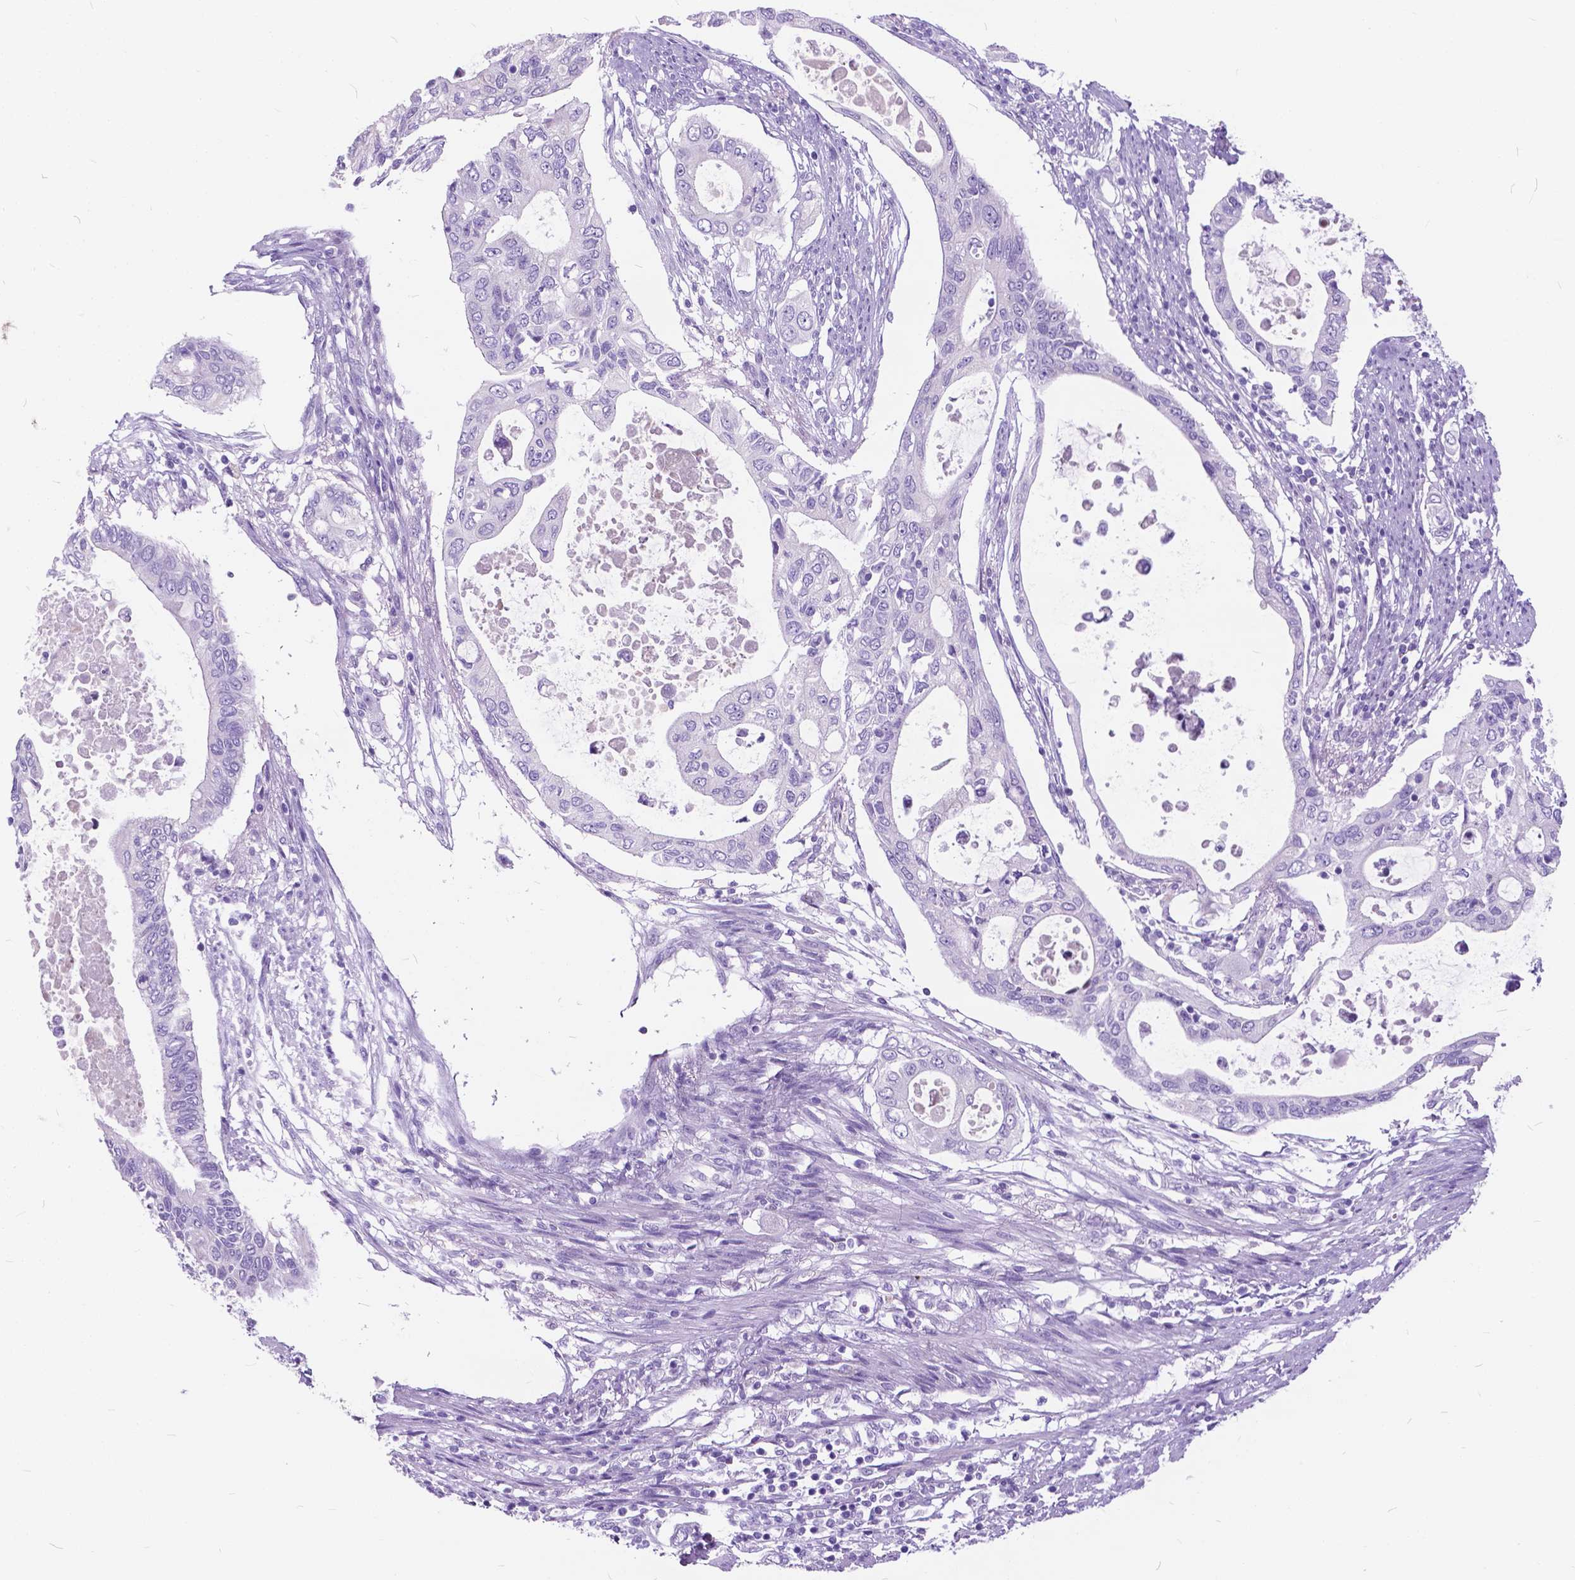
{"staining": {"intensity": "negative", "quantity": "none", "location": "none"}, "tissue": "pancreatic cancer", "cell_type": "Tumor cells", "image_type": "cancer", "snomed": [{"axis": "morphology", "description": "Adenocarcinoma, NOS"}, {"axis": "topography", "description": "Pancreas"}], "caption": "Immunohistochemistry micrograph of neoplastic tissue: pancreatic cancer (adenocarcinoma) stained with DAB (3,3'-diaminobenzidine) demonstrates no significant protein staining in tumor cells. (DAB immunohistochemistry (IHC) with hematoxylin counter stain).", "gene": "BSND", "patient": {"sex": "female", "age": 63}}